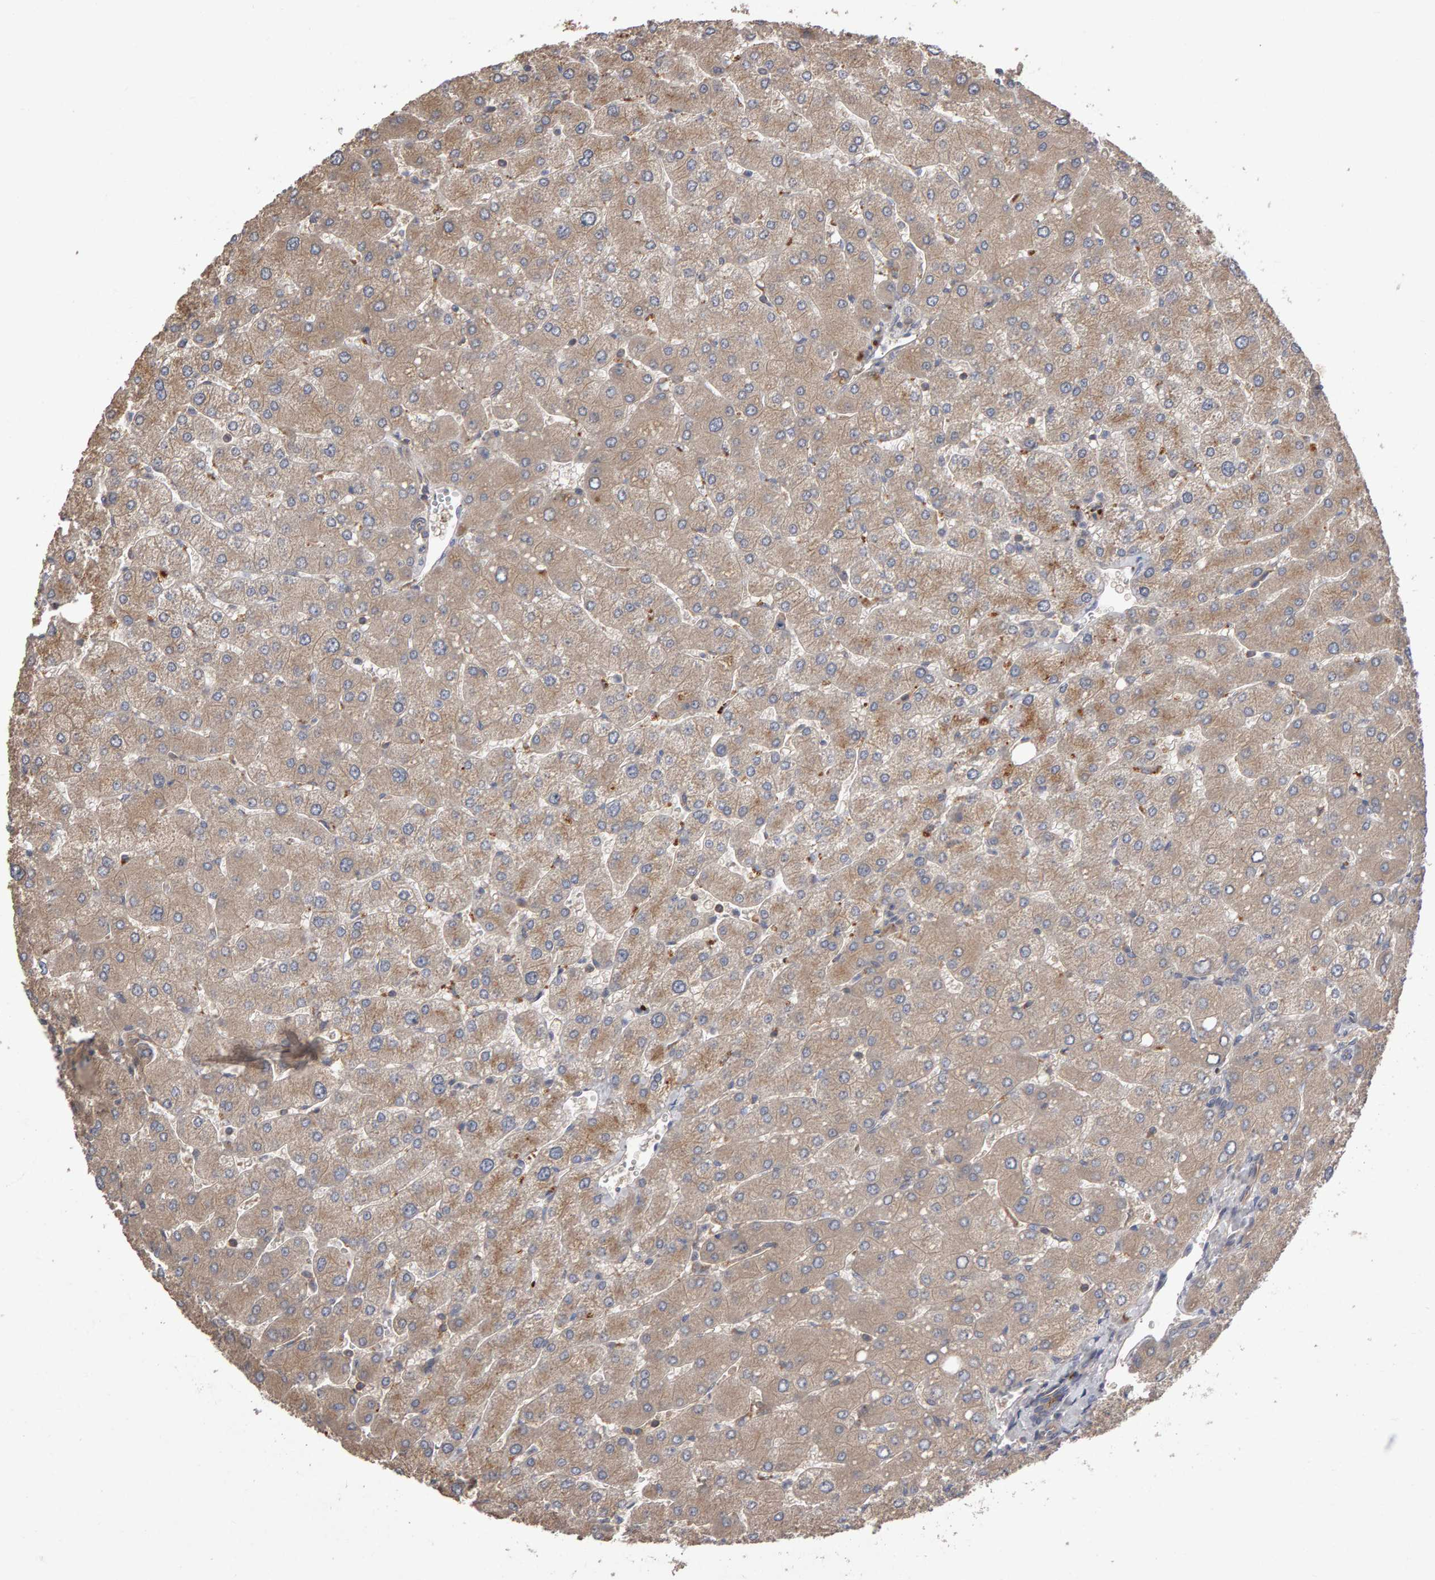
{"staining": {"intensity": "weak", "quantity": "<25%", "location": "cytoplasmic/membranous"}, "tissue": "liver", "cell_type": "Cholangiocytes", "image_type": "normal", "snomed": [{"axis": "morphology", "description": "Normal tissue, NOS"}, {"axis": "topography", "description": "Liver"}], "caption": "DAB (3,3'-diaminobenzidine) immunohistochemical staining of benign human liver demonstrates no significant positivity in cholangiocytes.", "gene": "PGS1", "patient": {"sex": "male", "age": 55}}